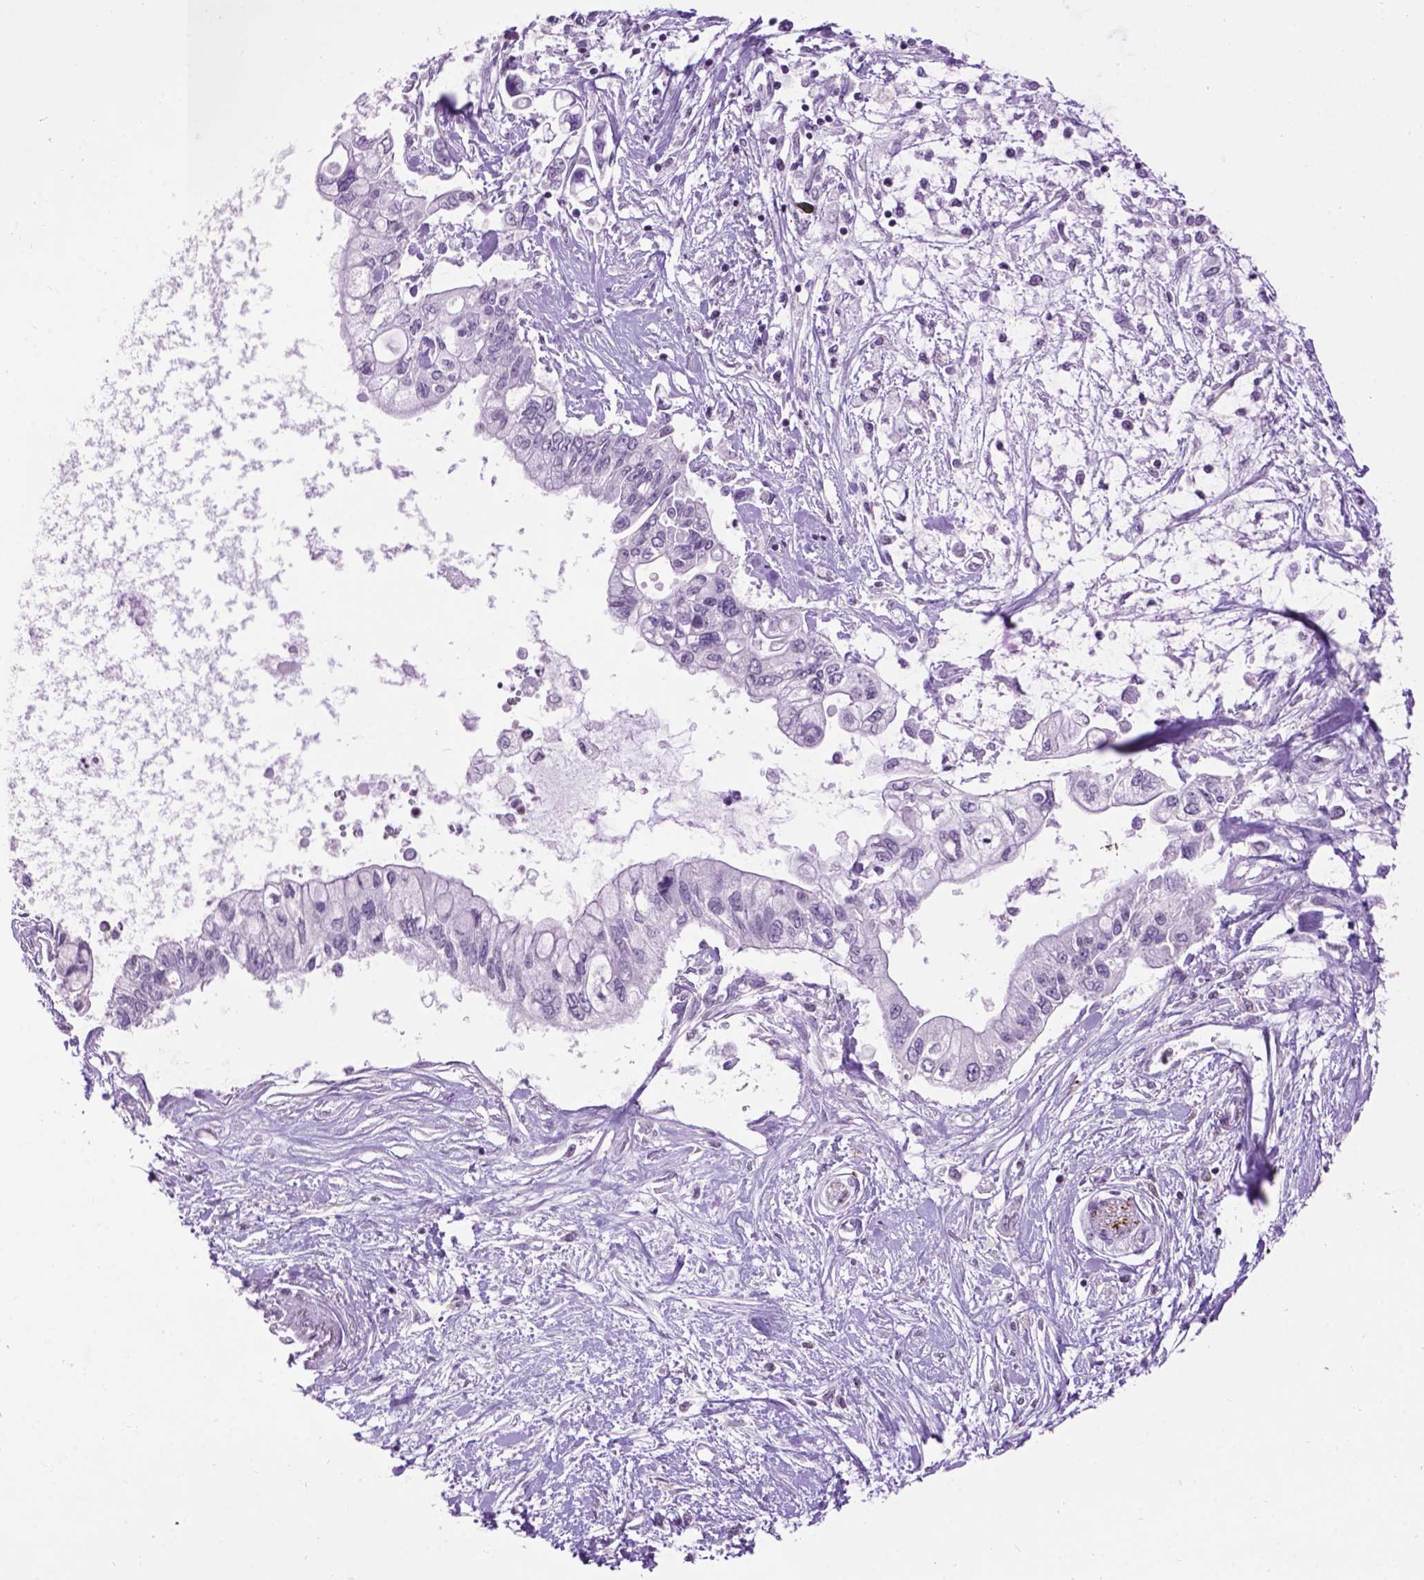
{"staining": {"intensity": "negative", "quantity": "none", "location": "none"}, "tissue": "pancreatic cancer", "cell_type": "Tumor cells", "image_type": "cancer", "snomed": [{"axis": "morphology", "description": "Adenocarcinoma, NOS"}, {"axis": "topography", "description": "Pancreas"}], "caption": "DAB (3,3'-diaminobenzidine) immunohistochemical staining of human pancreatic cancer (adenocarcinoma) demonstrates no significant expression in tumor cells. (Brightfield microscopy of DAB IHC at high magnification).", "gene": "TH", "patient": {"sex": "female", "age": 77}}